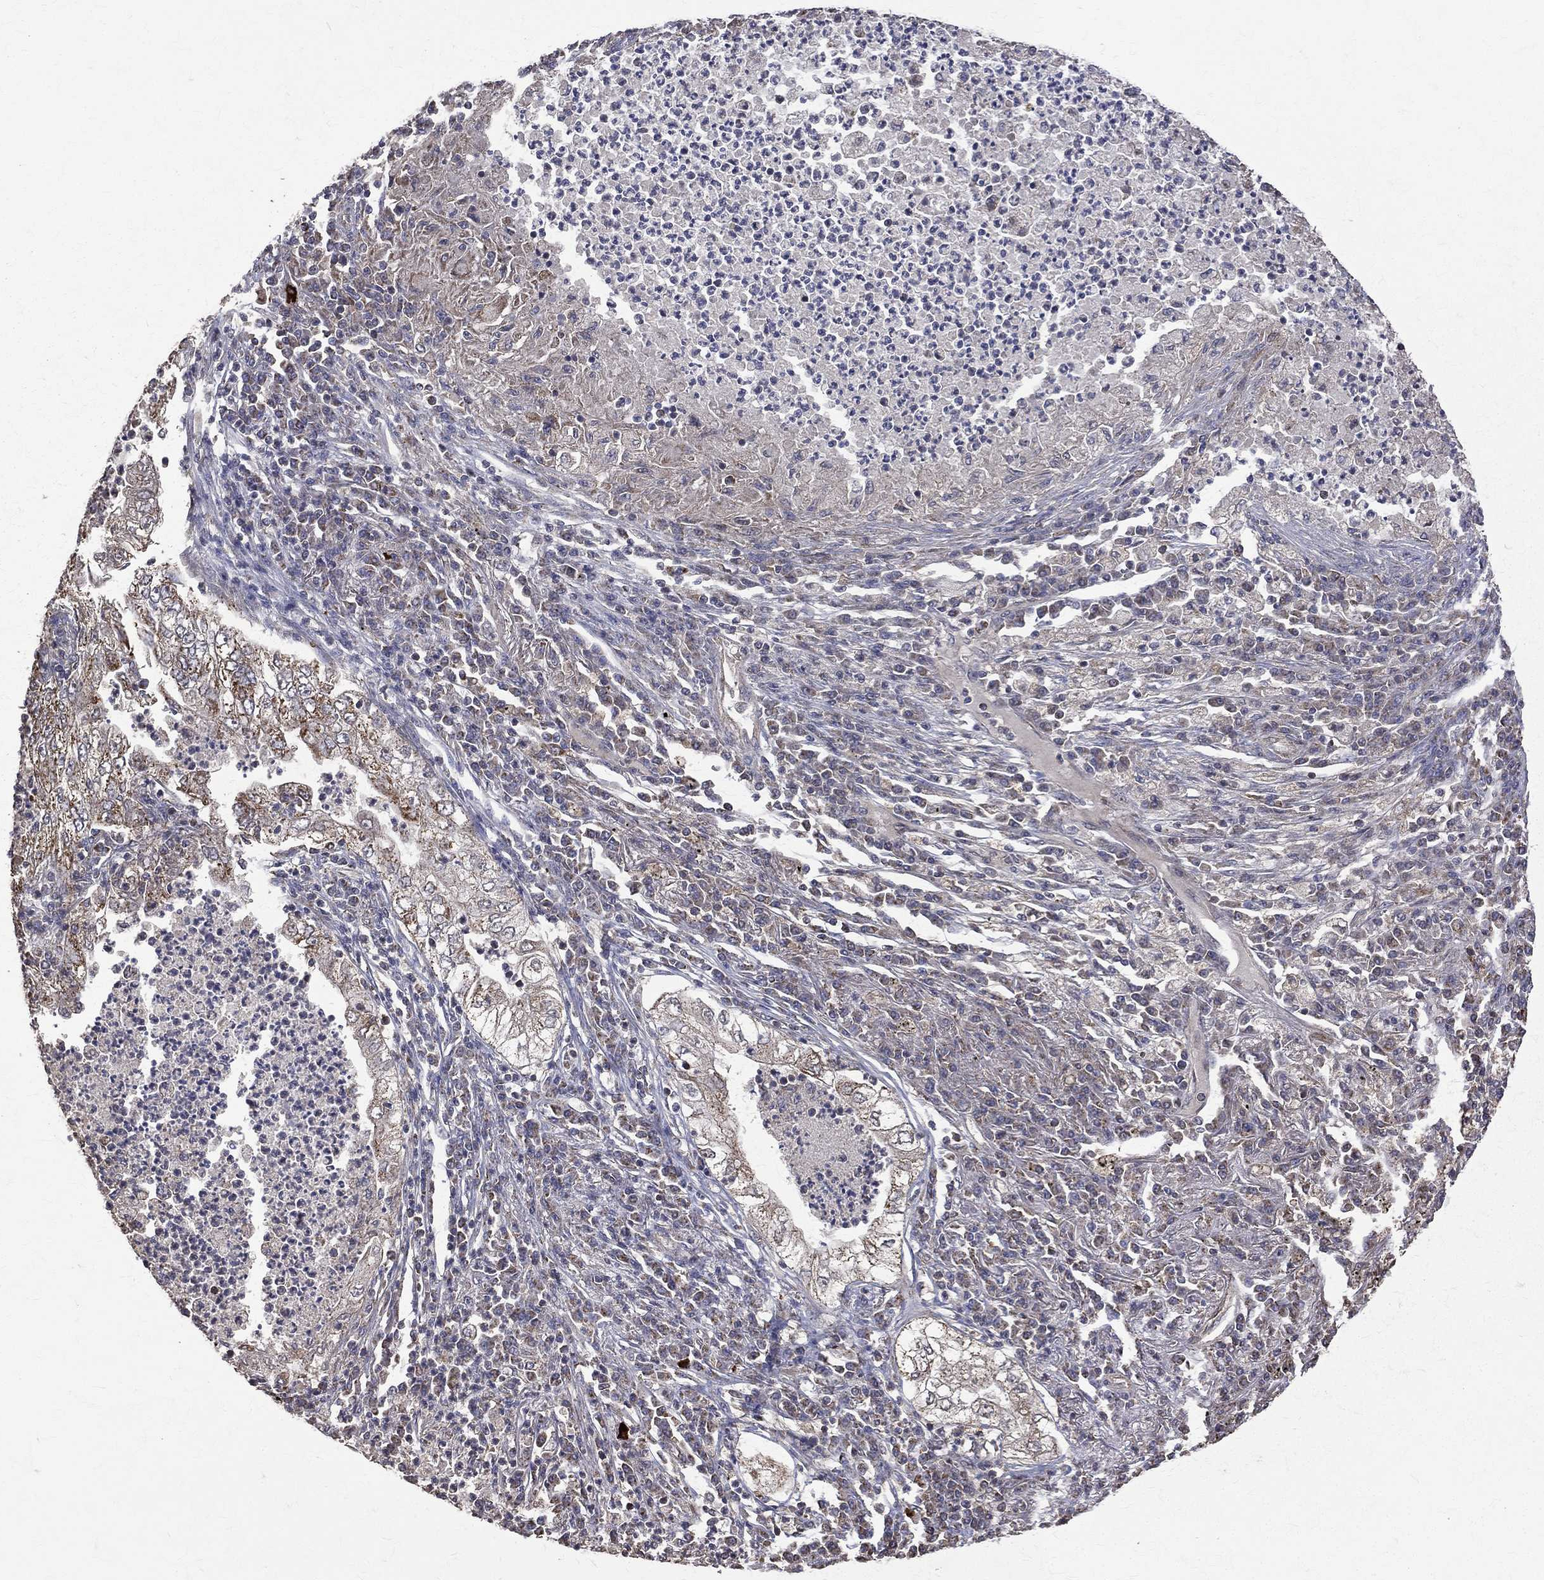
{"staining": {"intensity": "moderate", "quantity": "<25%", "location": "cytoplasmic/membranous"}, "tissue": "lung cancer", "cell_type": "Tumor cells", "image_type": "cancer", "snomed": [{"axis": "morphology", "description": "Adenocarcinoma, NOS"}, {"axis": "topography", "description": "Lung"}], "caption": "An image of human lung cancer stained for a protein shows moderate cytoplasmic/membranous brown staining in tumor cells.", "gene": "RPGR", "patient": {"sex": "female", "age": 73}}